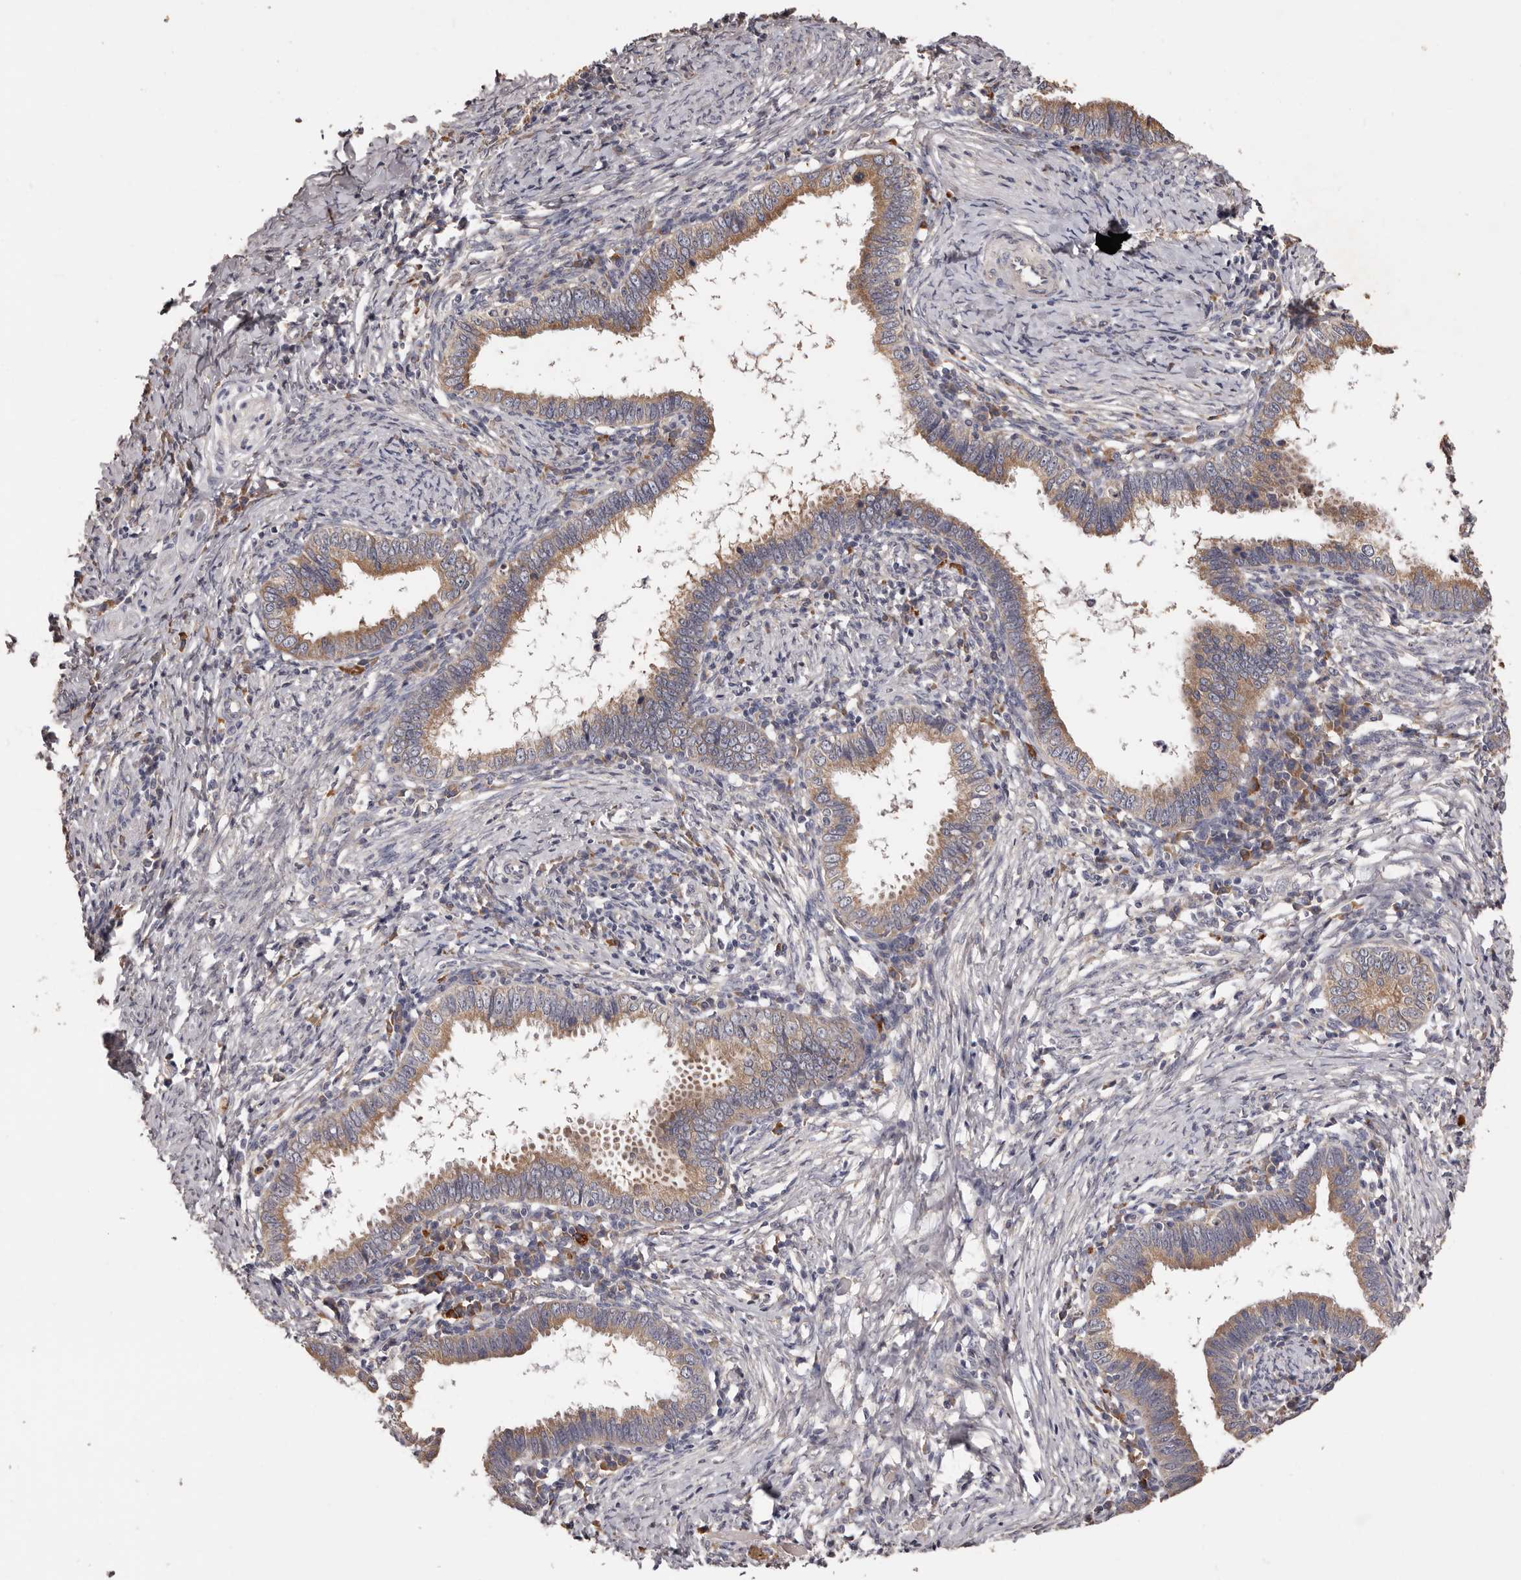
{"staining": {"intensity": "moderate", "quantity": ">75%", "location": "cytoplasmic/membranous"}, "tissue": "cervical cancer", "cell_type": "Tumor cells", "image_type": "cancer", "snomed": [{"axis": "morphology", "description": "Adenocarcinoma, NOS"}, {"axis": "topography", "description": "Cervix"}], "caption": "The histopathology image shows immunohistochemical staining of cervical cancer. There is moderate cytoplasmic/membranous positivity is seen in approximately >75% of tumor cells.", "gene": "ETNK1", "patient": {"sex": "female", "age": 36}}